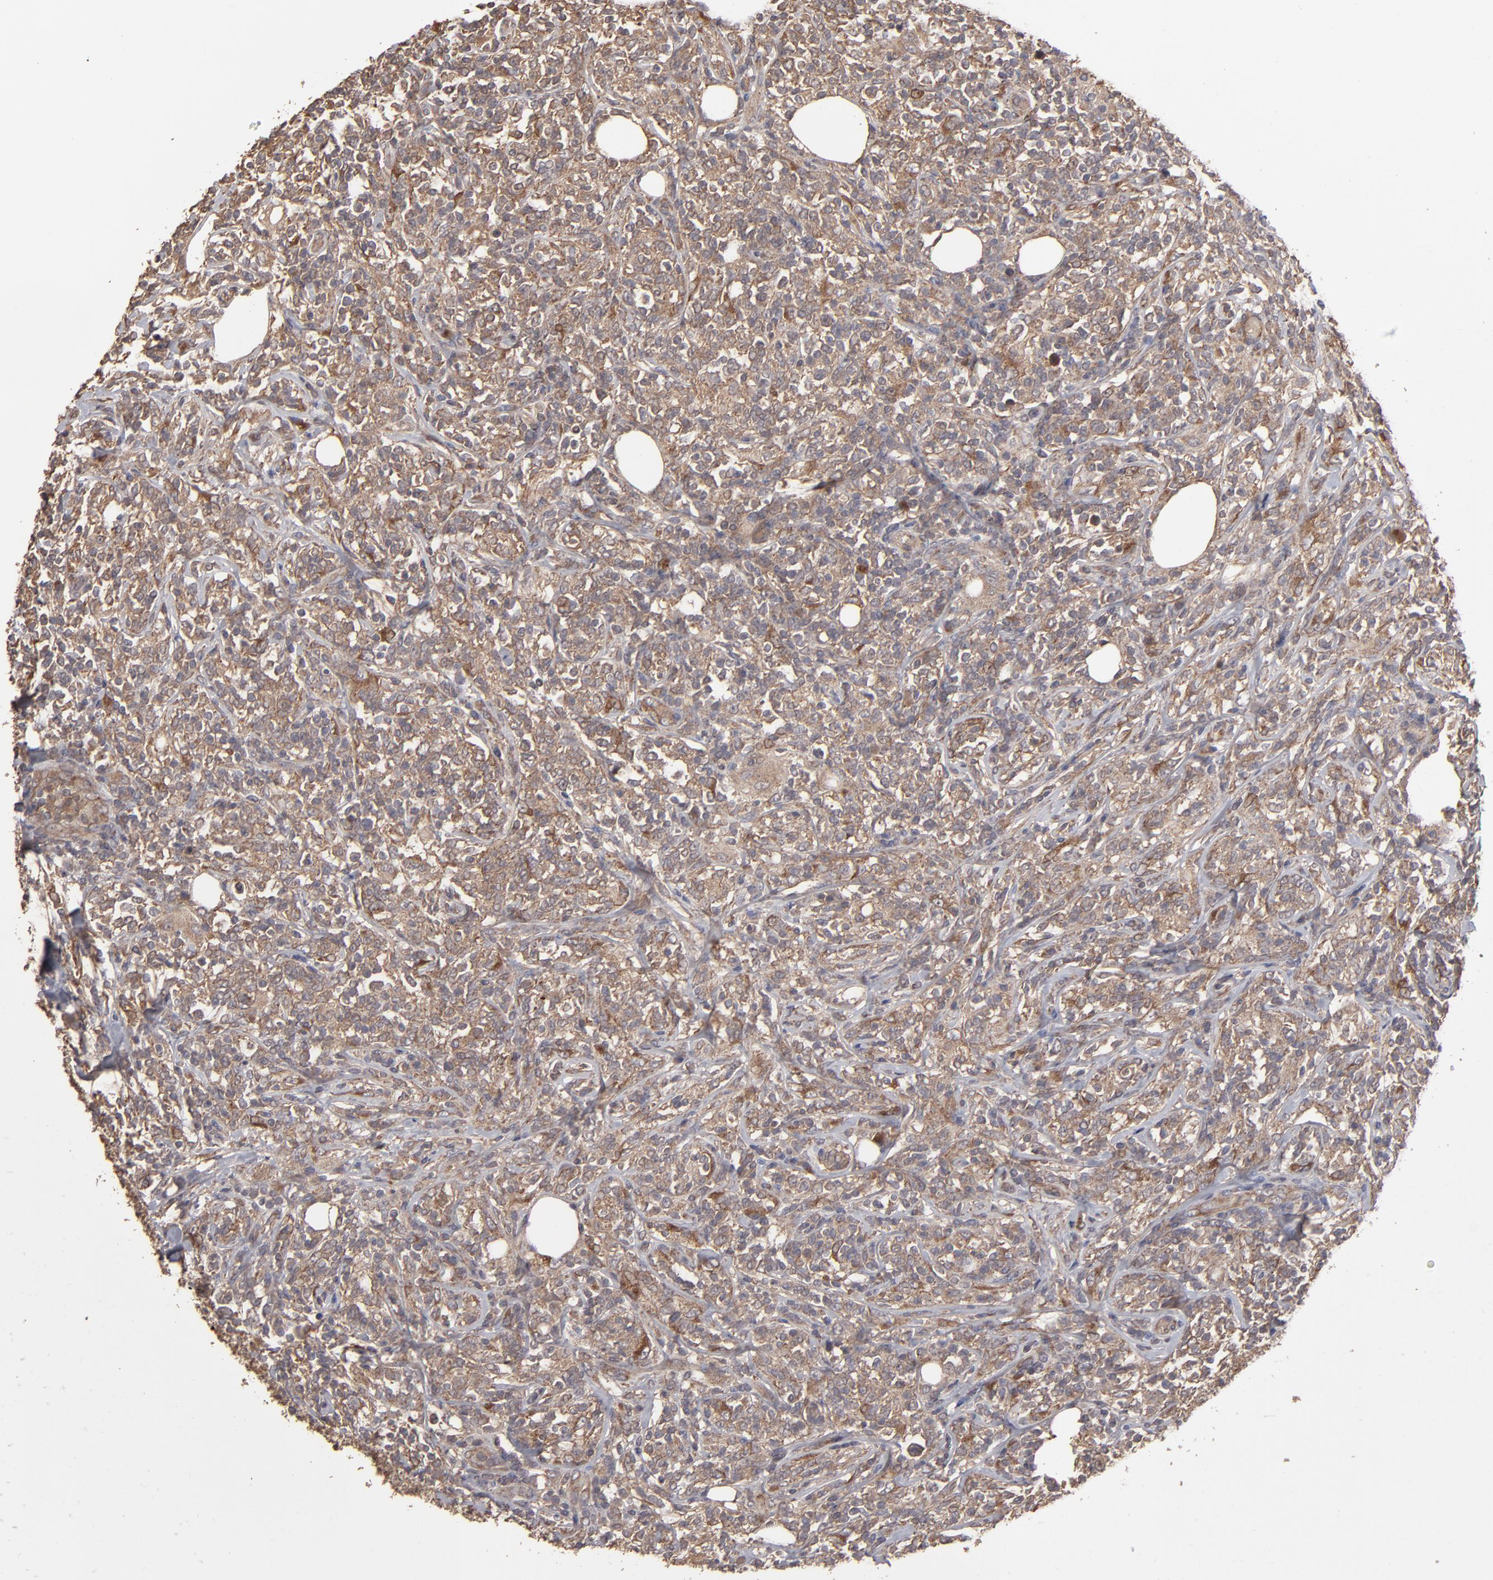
{"staining": {"intensity": "moderate", "quantity": ">75%", "location": "cytoplasmic/membranous"}, "tissue": "lymphoma", "cell_type": "Tumor cells", "image_type": "cancer", "snomed": [{"axis": "morphology", "description": "Malignant lymphoma, non-Hodgkin's type, High grade"}, {"axis": "topography", "description": "Lymph node"}], "caption": "Protein expression analysis of malignant lymphoma, non-Hodgkin's type (high-grade) exhibits moderate cytoplasmic/membranous staining in approximately >75% of tumor cells. The staining is performed using DAB (3,3'-diaminobenzidine) brown chromogen to label protein expression. The nuclei are counter-stained blue using hematoxylin.", "gene": "MMP2", "patient": {"sex": "female", "age": 84}}